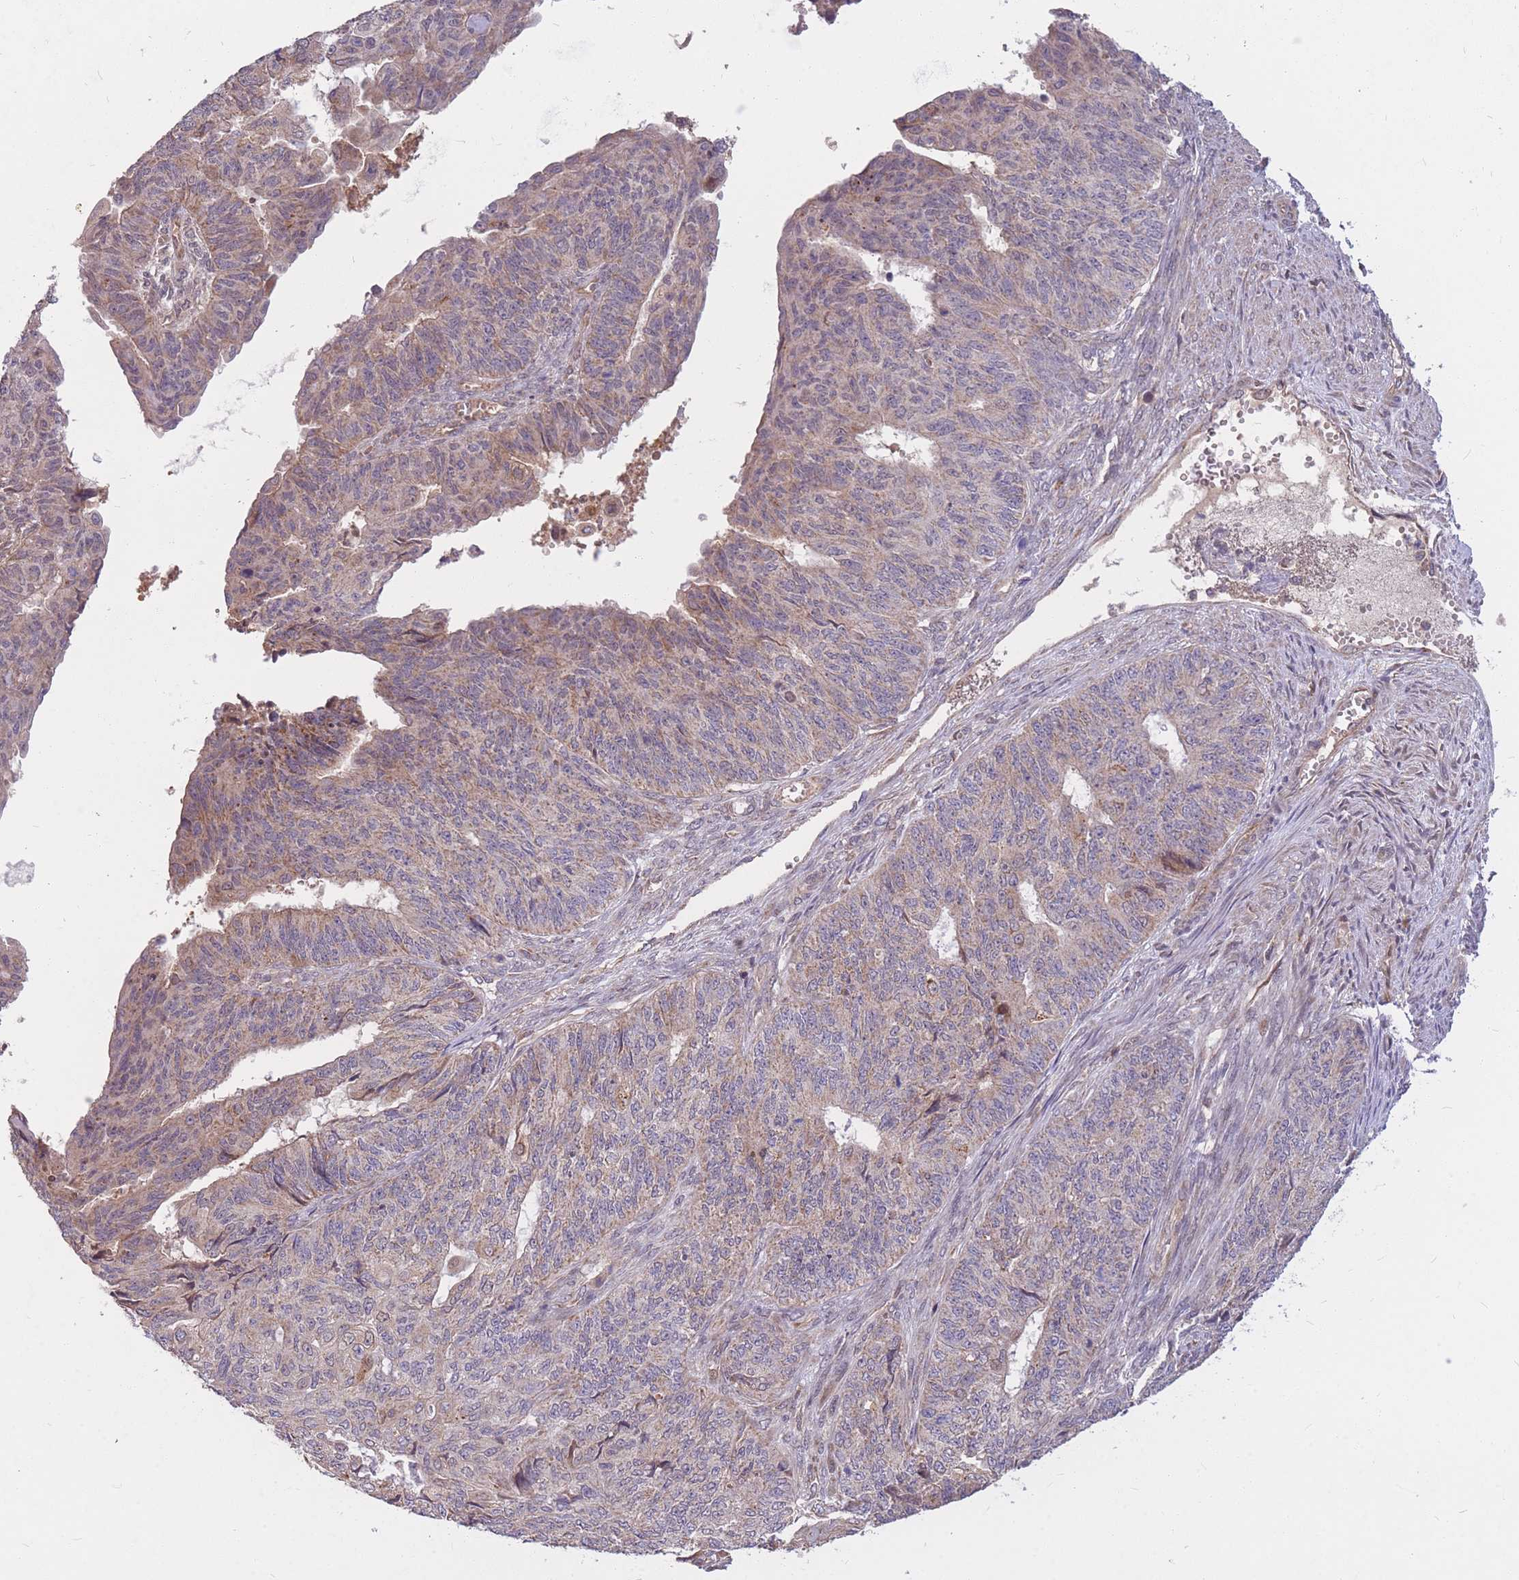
{"staining": {"intensity": "weak", "quantity": "25%-75%", "location": "cytoplasmic/membranous"}, "tissue": "endometrial cancer", "cell_type": "Tumor cells", "image_type": "cancer", "snomed": [{"axis": "morphology", "description": "Adenocarcinoma, NOS"}, {"axis": "topography", "description": "Endometrium"}], "caption": "DAB (3,3'-diaminobenzidine) immunohistochemical staining of adenocarcinoma (endometrial) exhibits weak cytoplasmic/membranous protein positivity in approximately 25%-75% of tumor cells. The staining was performed using DAB (3,3'-diaminobenzidine), with brown indicating positive protein expression. Nuclei are stained blue with hematoxylin.", "gene": "PTPMT1", "patient": {"sex": "female", "age": 32}}